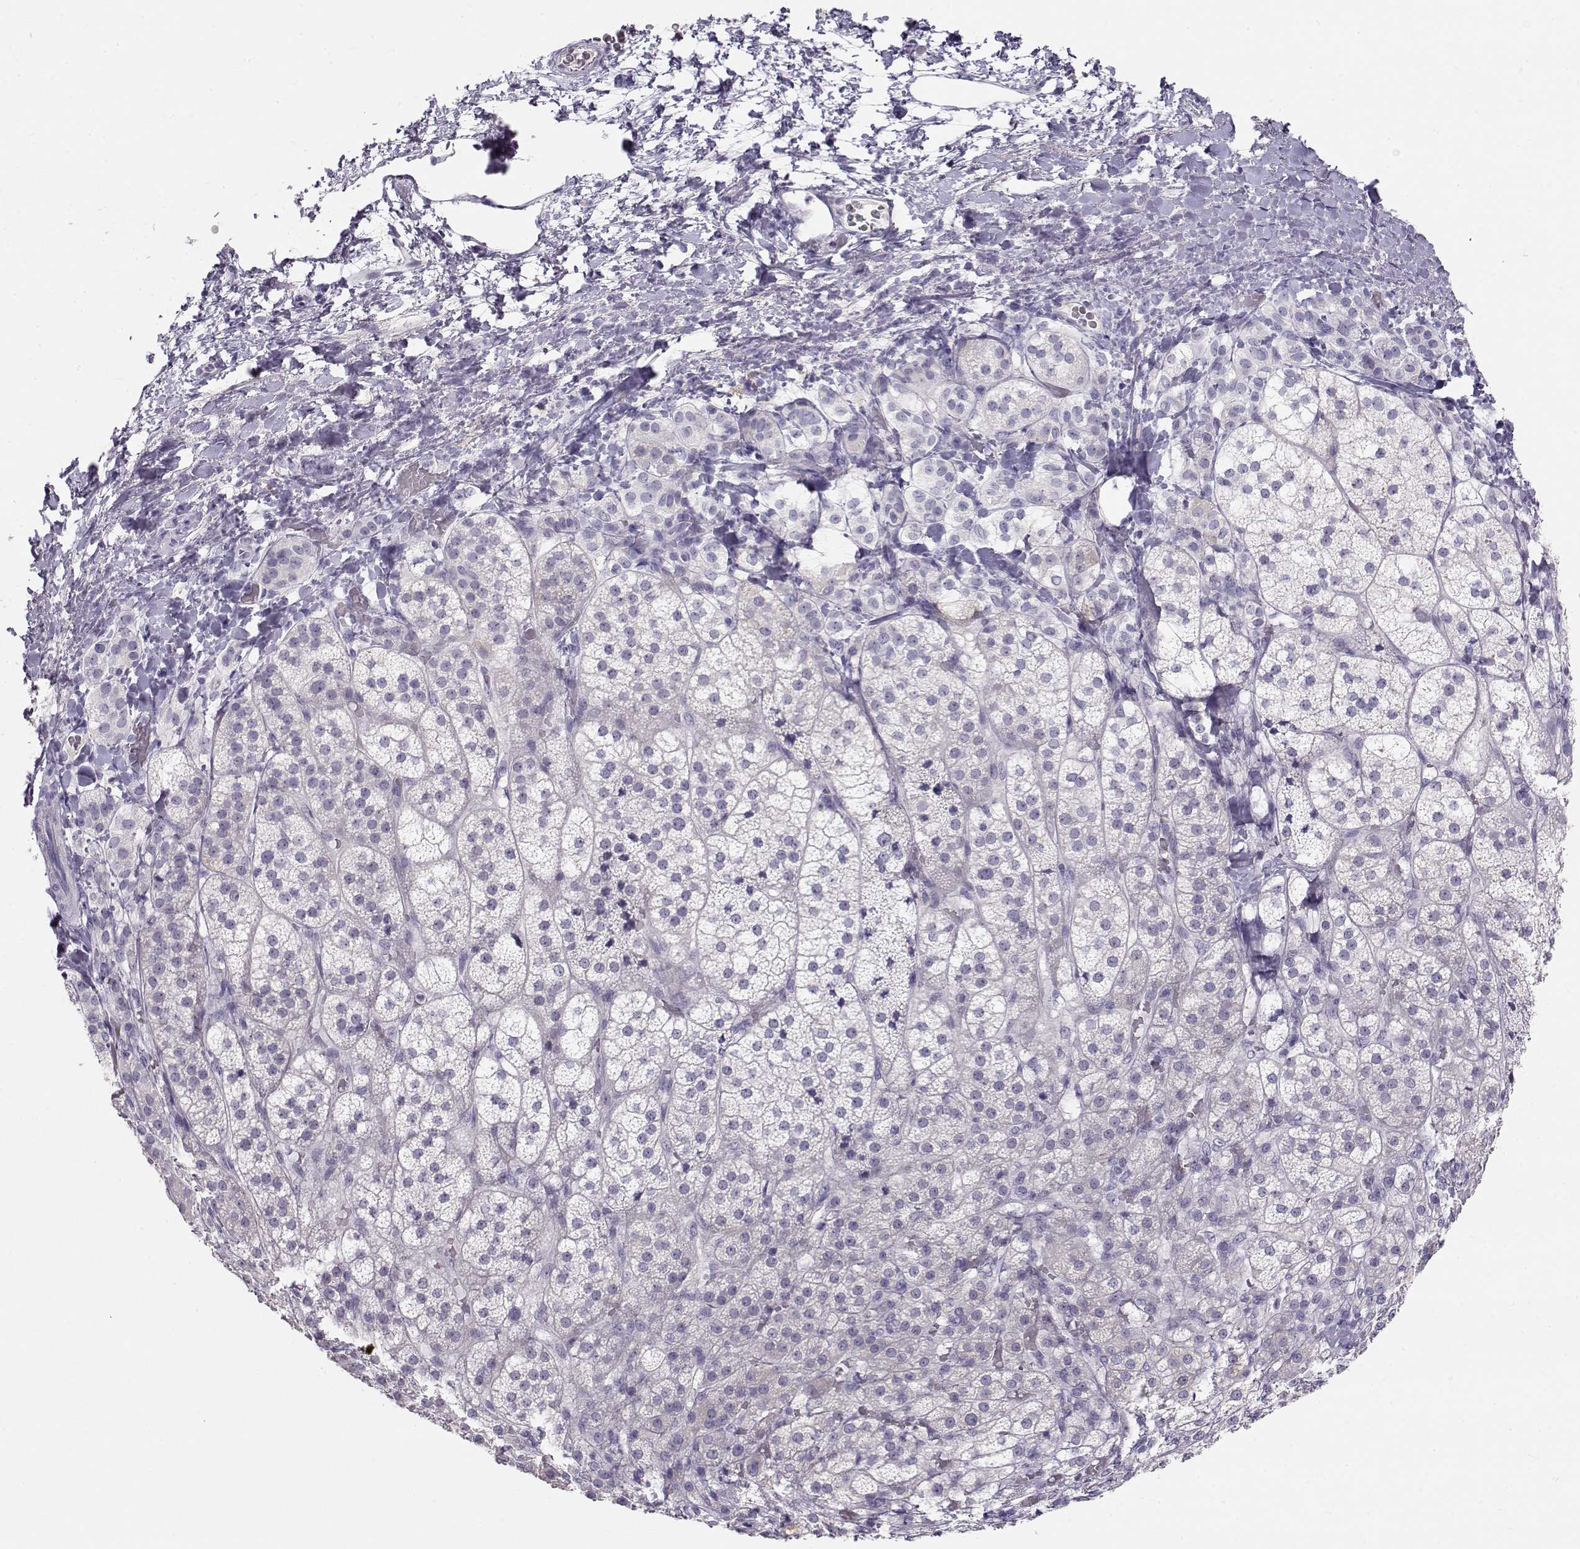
{"staining": {"intensity": "negative", "quantity": "none", "location": "none"}, "tissue": "adrenal gland", "cell_type": "Glandular cells", "image_type": "normal", "snomed": [{"axis": "morphology", "description": "Normal tissue, NOS"}, {"axis": "topography", "description": "Adrenal gland"}], "caption": "Image shows no protein positivity in glandular cells of normal adrenal gland.", "gene": "OPN5", "patient": {"sex": "female", "age": 60}}